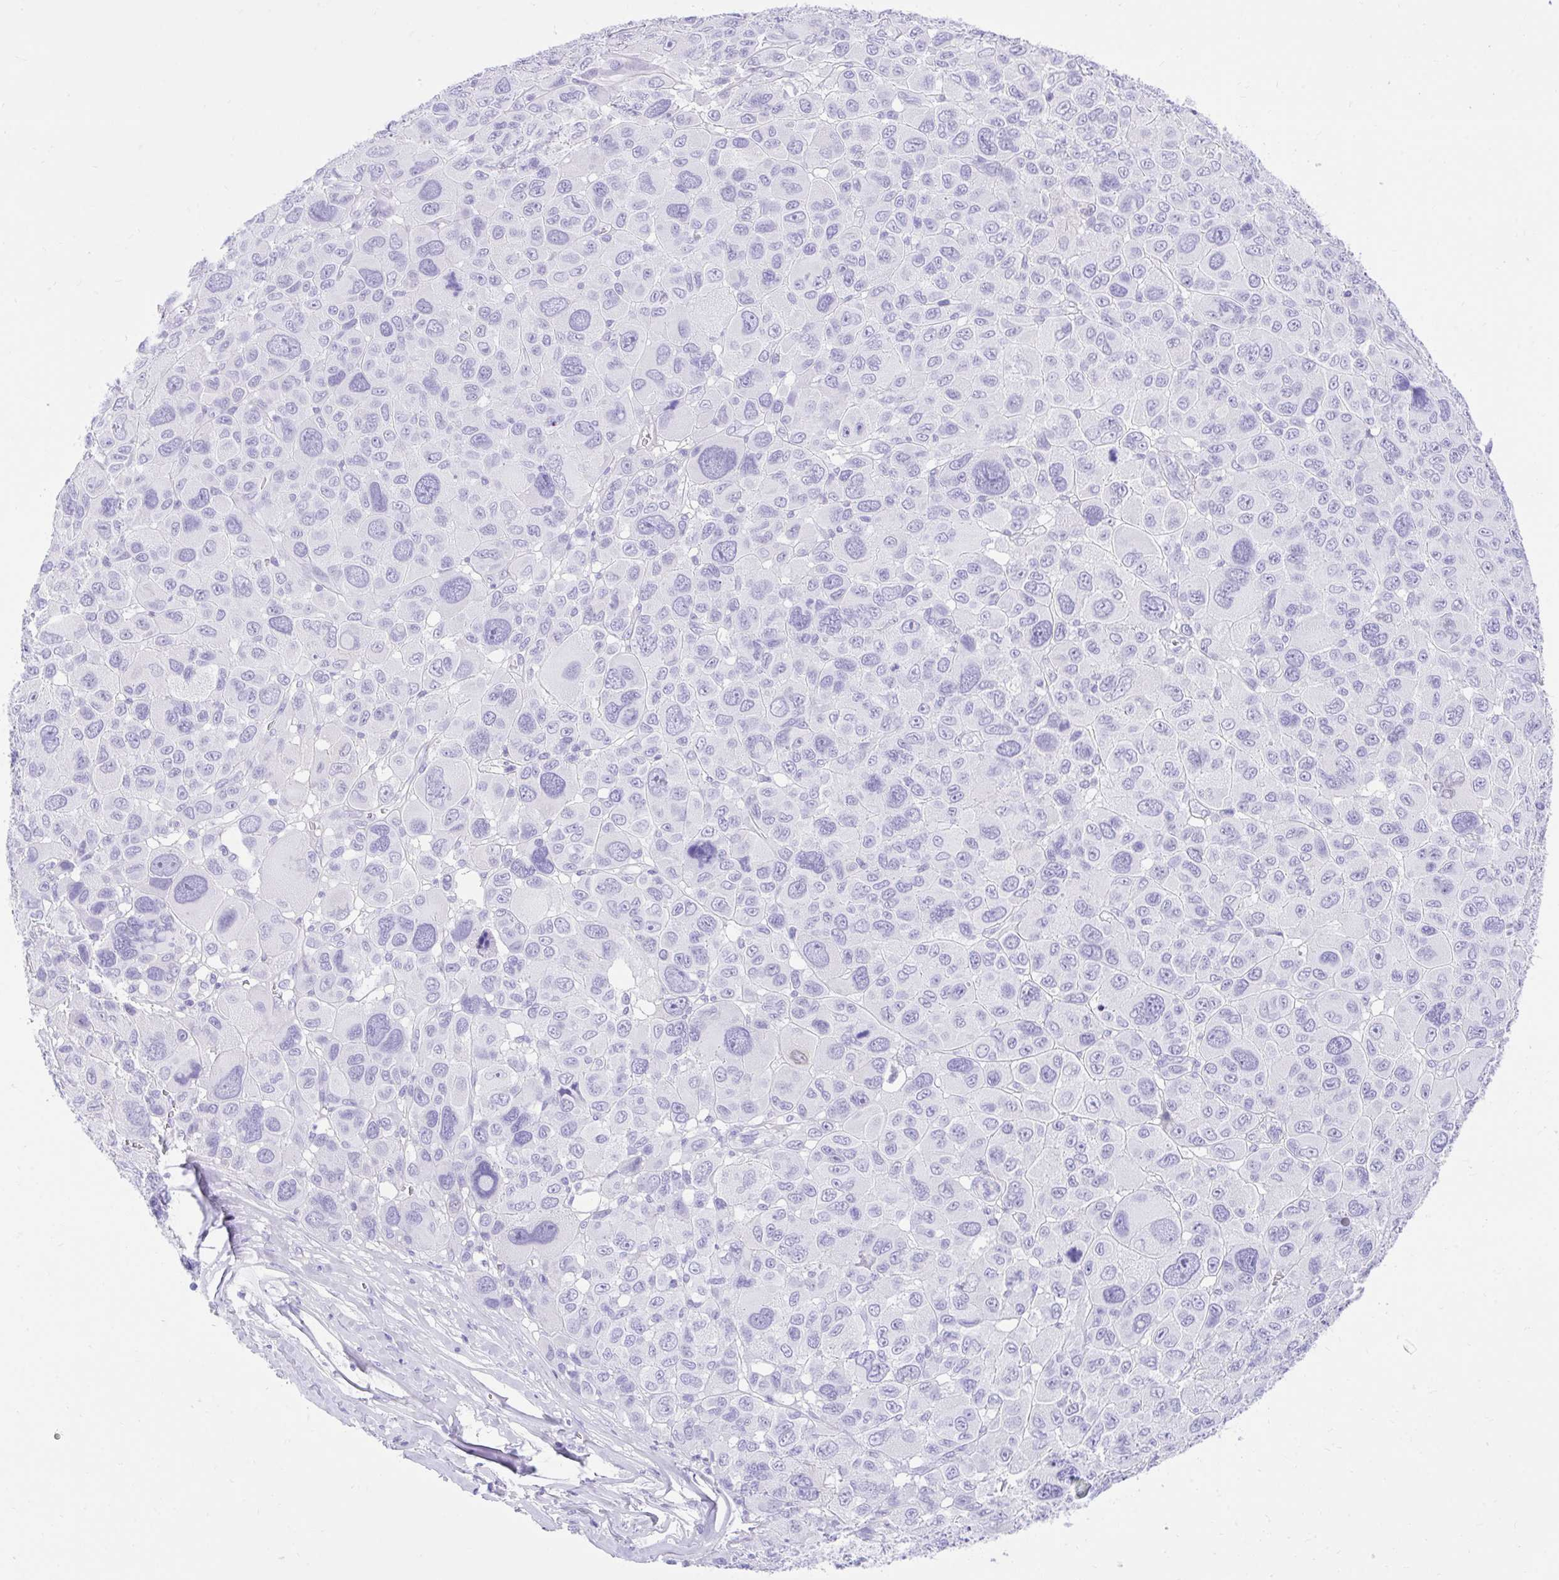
{"staining": {"intensity": "negative", "quantity": "none", "location": "none"}, "tissue": "melanoma", "cell_type": "Tumor cells", "image_type": "cancer", "snomed": [{"axis": "morphology", "description": "Malignant melanoma, NOS"}, {"axis": "topography", "description": "Skin"}], "caption": "This is an IHC histopathology image of malignant melanoma. There is no positivity in tumor cells.", "gene": "KCNN4", "patient": {"sex": "female", "age": 66}}